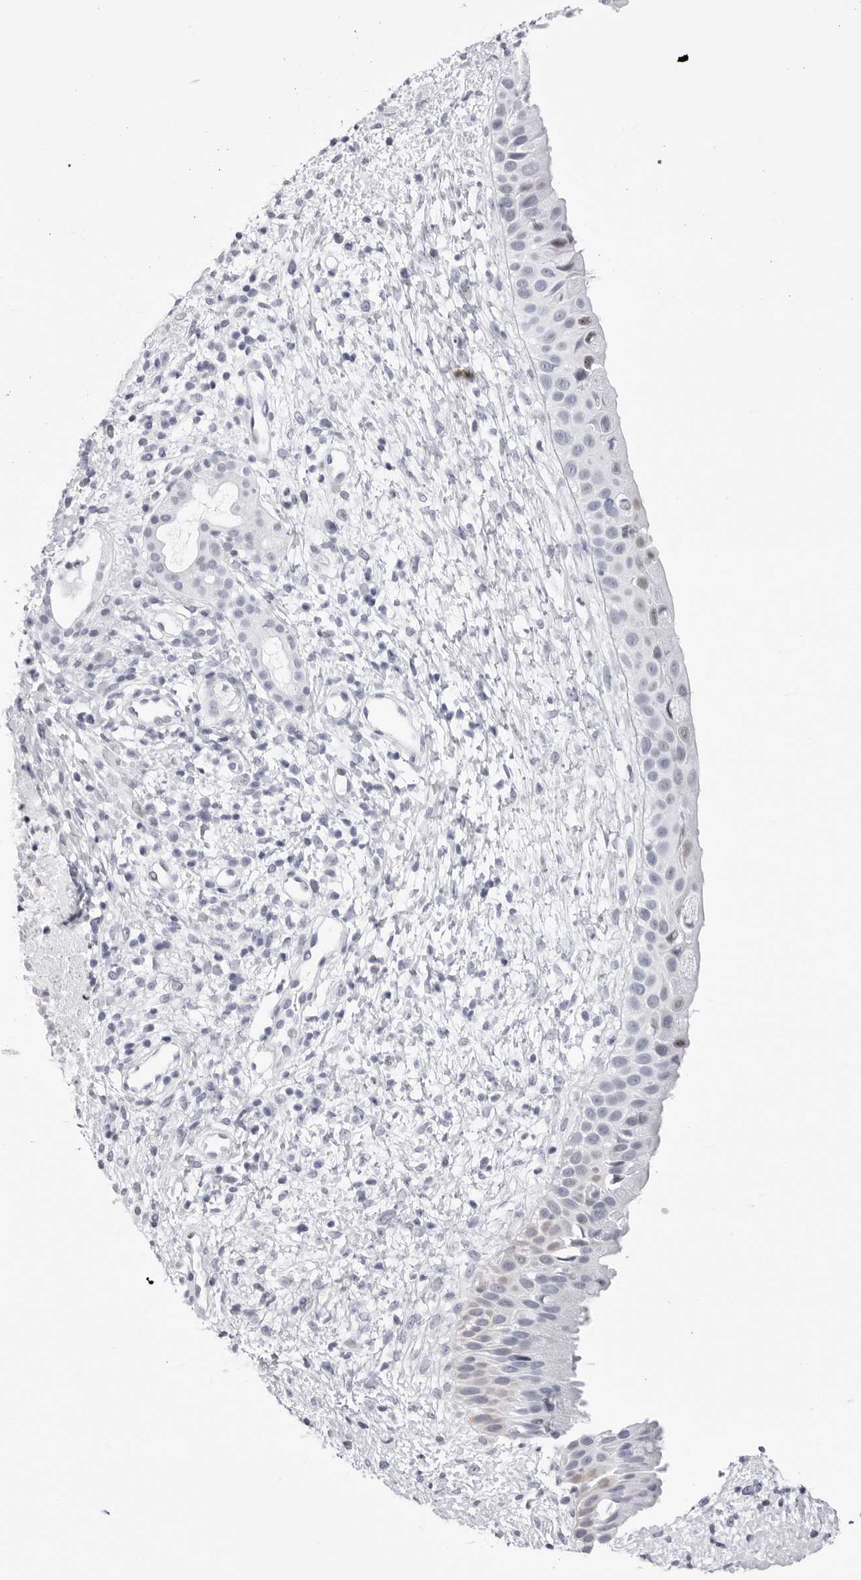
{"staining": {"intensity": "negative", "quantity": "none", "location": "none"}, "tissue": "nasopharynx", "cell_type": "Respiratory epithelial cells", "image_type": "normal", "snomed": [{"axis": "morphology", "description": "Normal tissue, NOS"}, {"axis": "topography", "description": "Nasopharynx"}], "caption": "Immunohistochemistry (IHC) photomicrograph of unremarkable nasopharynx: human nasopharynx stained with DAB (3,3'-diaminobenzidine) reveals no significant protein positivity in respiratory epithelial cells.", "gene": "TSSK1B", "patient": {"sex": "male", "age": 22}}